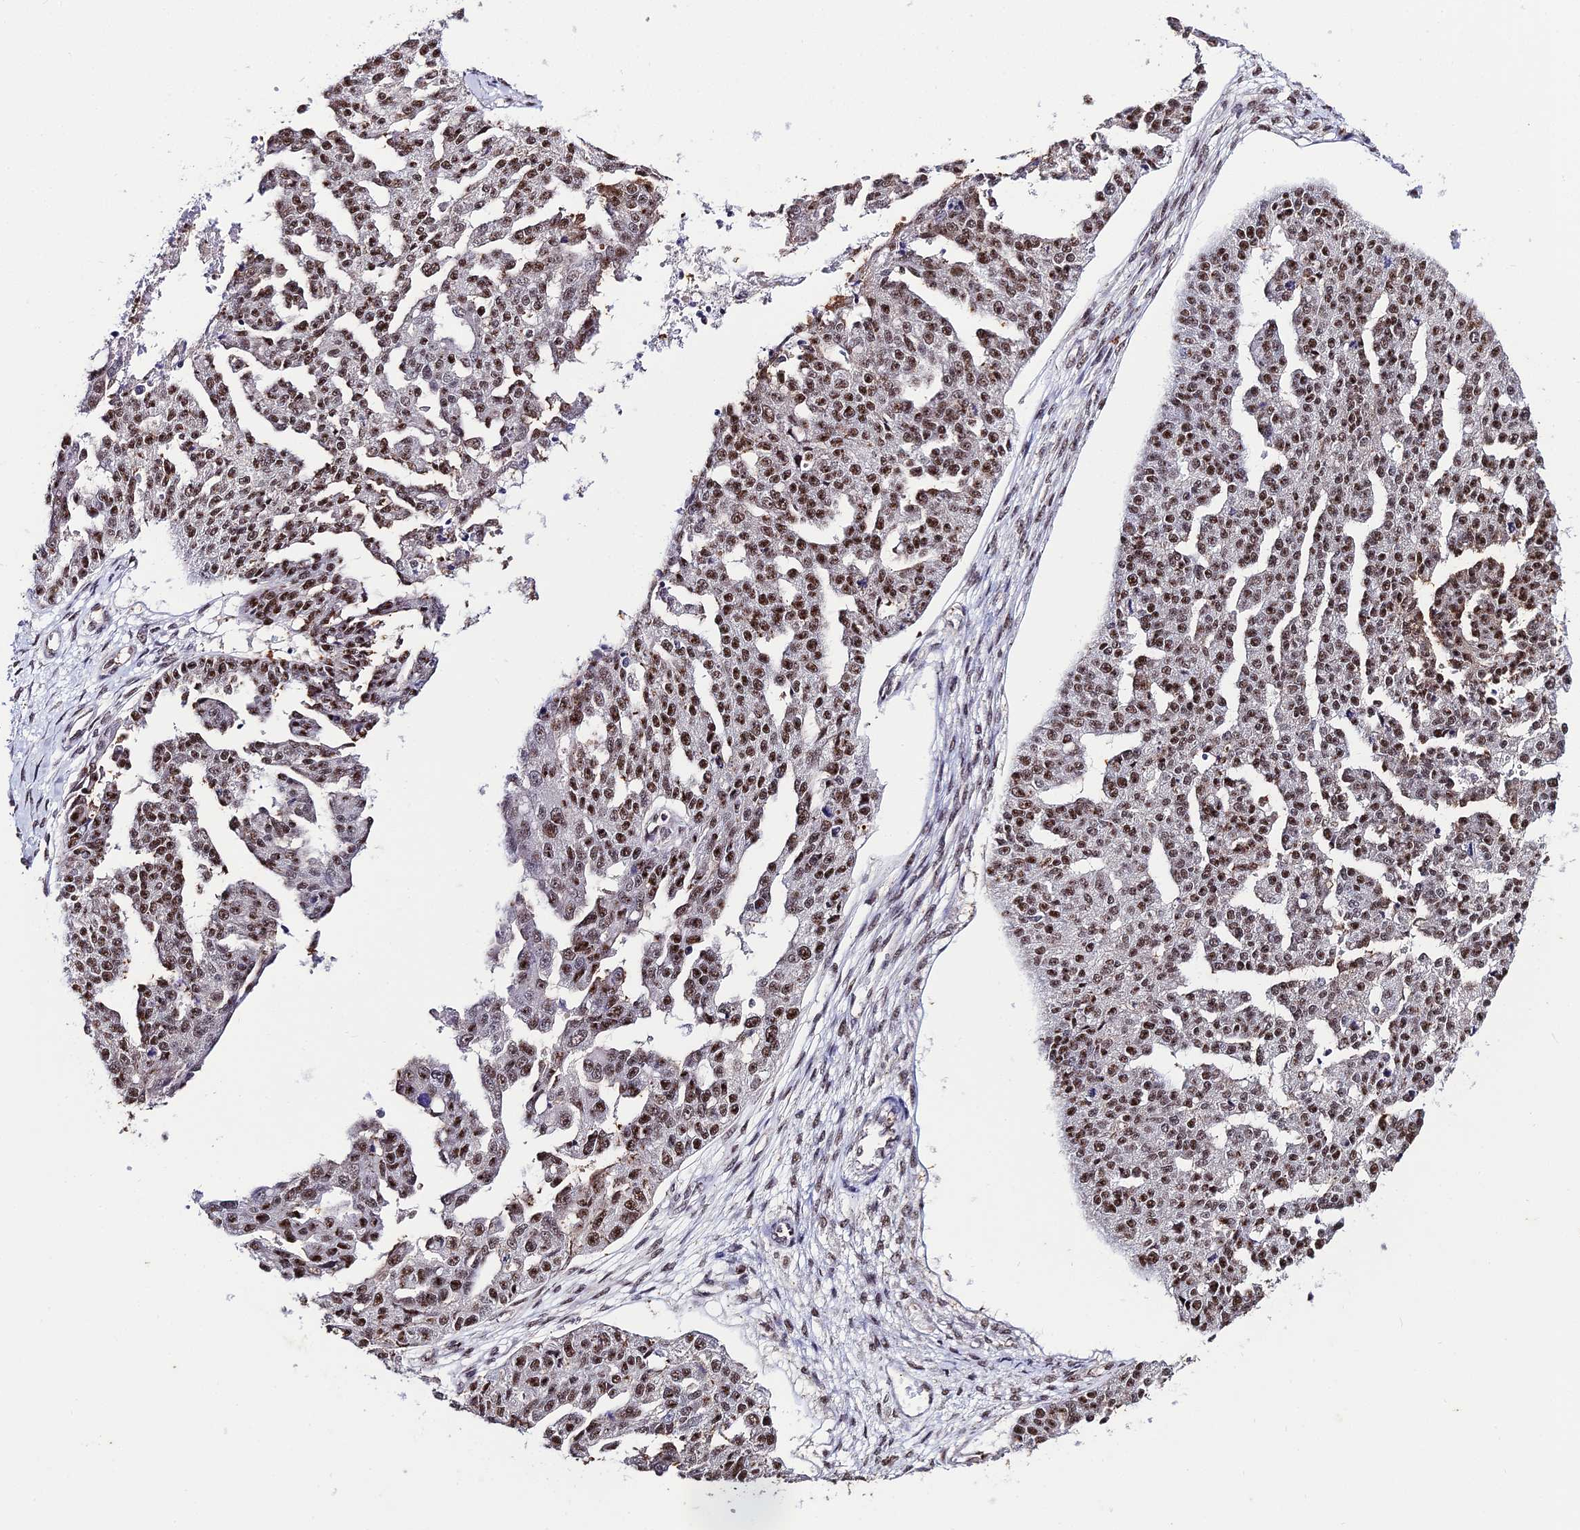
{"staining": {"intensity": "moderate", "quantity": ">75%", "location": "nuclear"}, "tissue": "ovarian cancer", "cell_type": "Tumor cells", "image_type": "cancer", "snomed": [{"axis": "morphology", "description": "Cystadenocarcinoma, serous, NOS"}, {"axis": "topography", "description": "Ovary"}], "caption": "An immunohistochemistry histopathology image of tumor tissue is shown. Protein staining in brown labels moderate nuclear positivity in ovarian serous cystadenocarcinoma within tumor cells.", "gene": "PPP4C", "patient": {"sex": "female", "age": 58}}